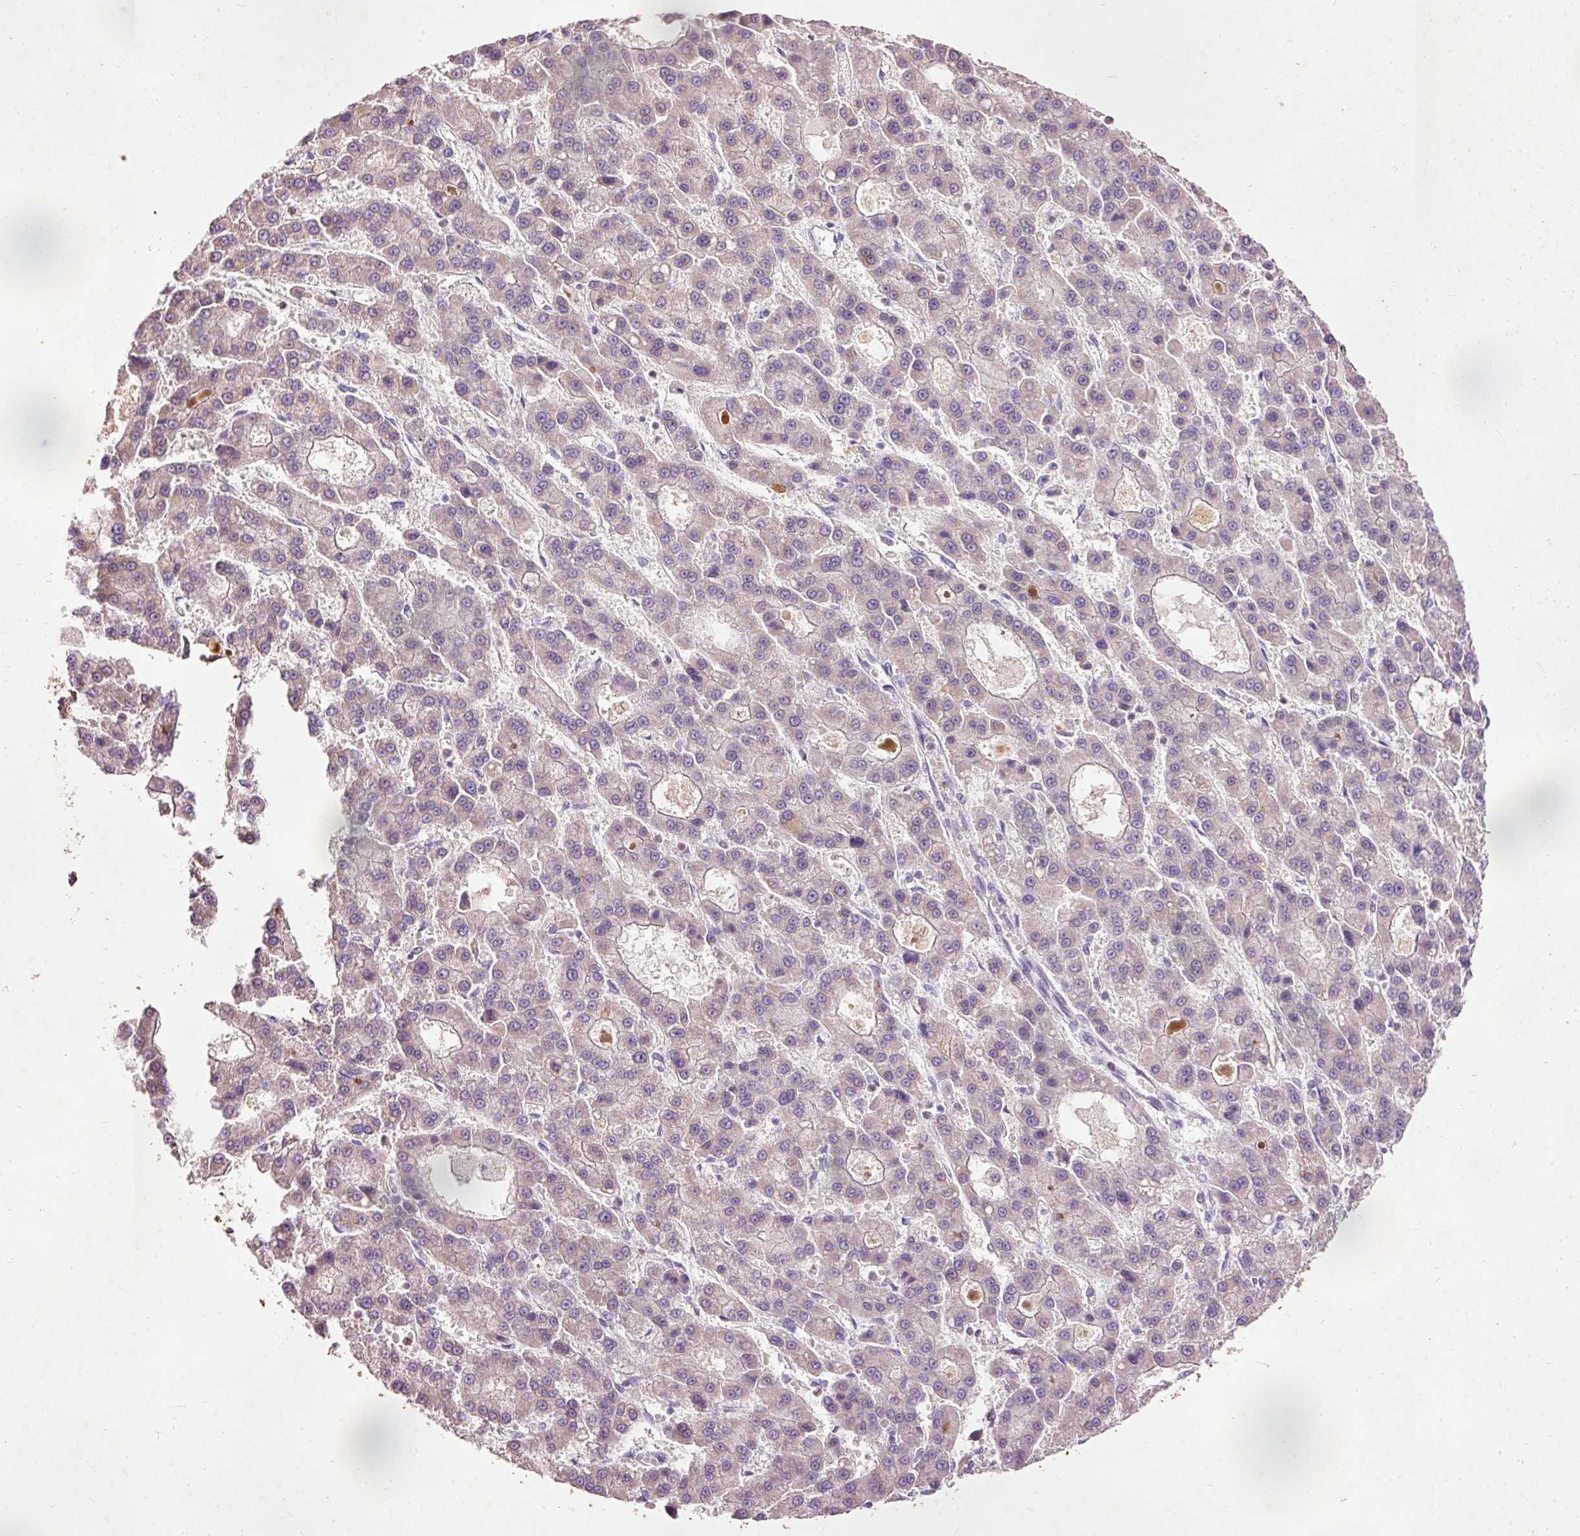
{"staining": {"intensity": "weak", "quantity": "<25%", "location": "cytoplasmic/membranous"}, "tissue": "liver cancer", "cell_type": "Tumor cells", "image_type": "cancer", "snomed": [{"axis": "morphology", "description": "Carcinoma, Hepatocellular, NOS"}, {"axis": "topography", "description": "Liver"}], "caption": "High magnification brightfield microscopy of liver cancer stained with DAB (3,3'-diaminobenzidine) (brown) and counterstained with hematoxylin (blue): tumor cells show no significant expression.", "gene": "PRDX5", "patient": {"sex": "male", "age": 70}}